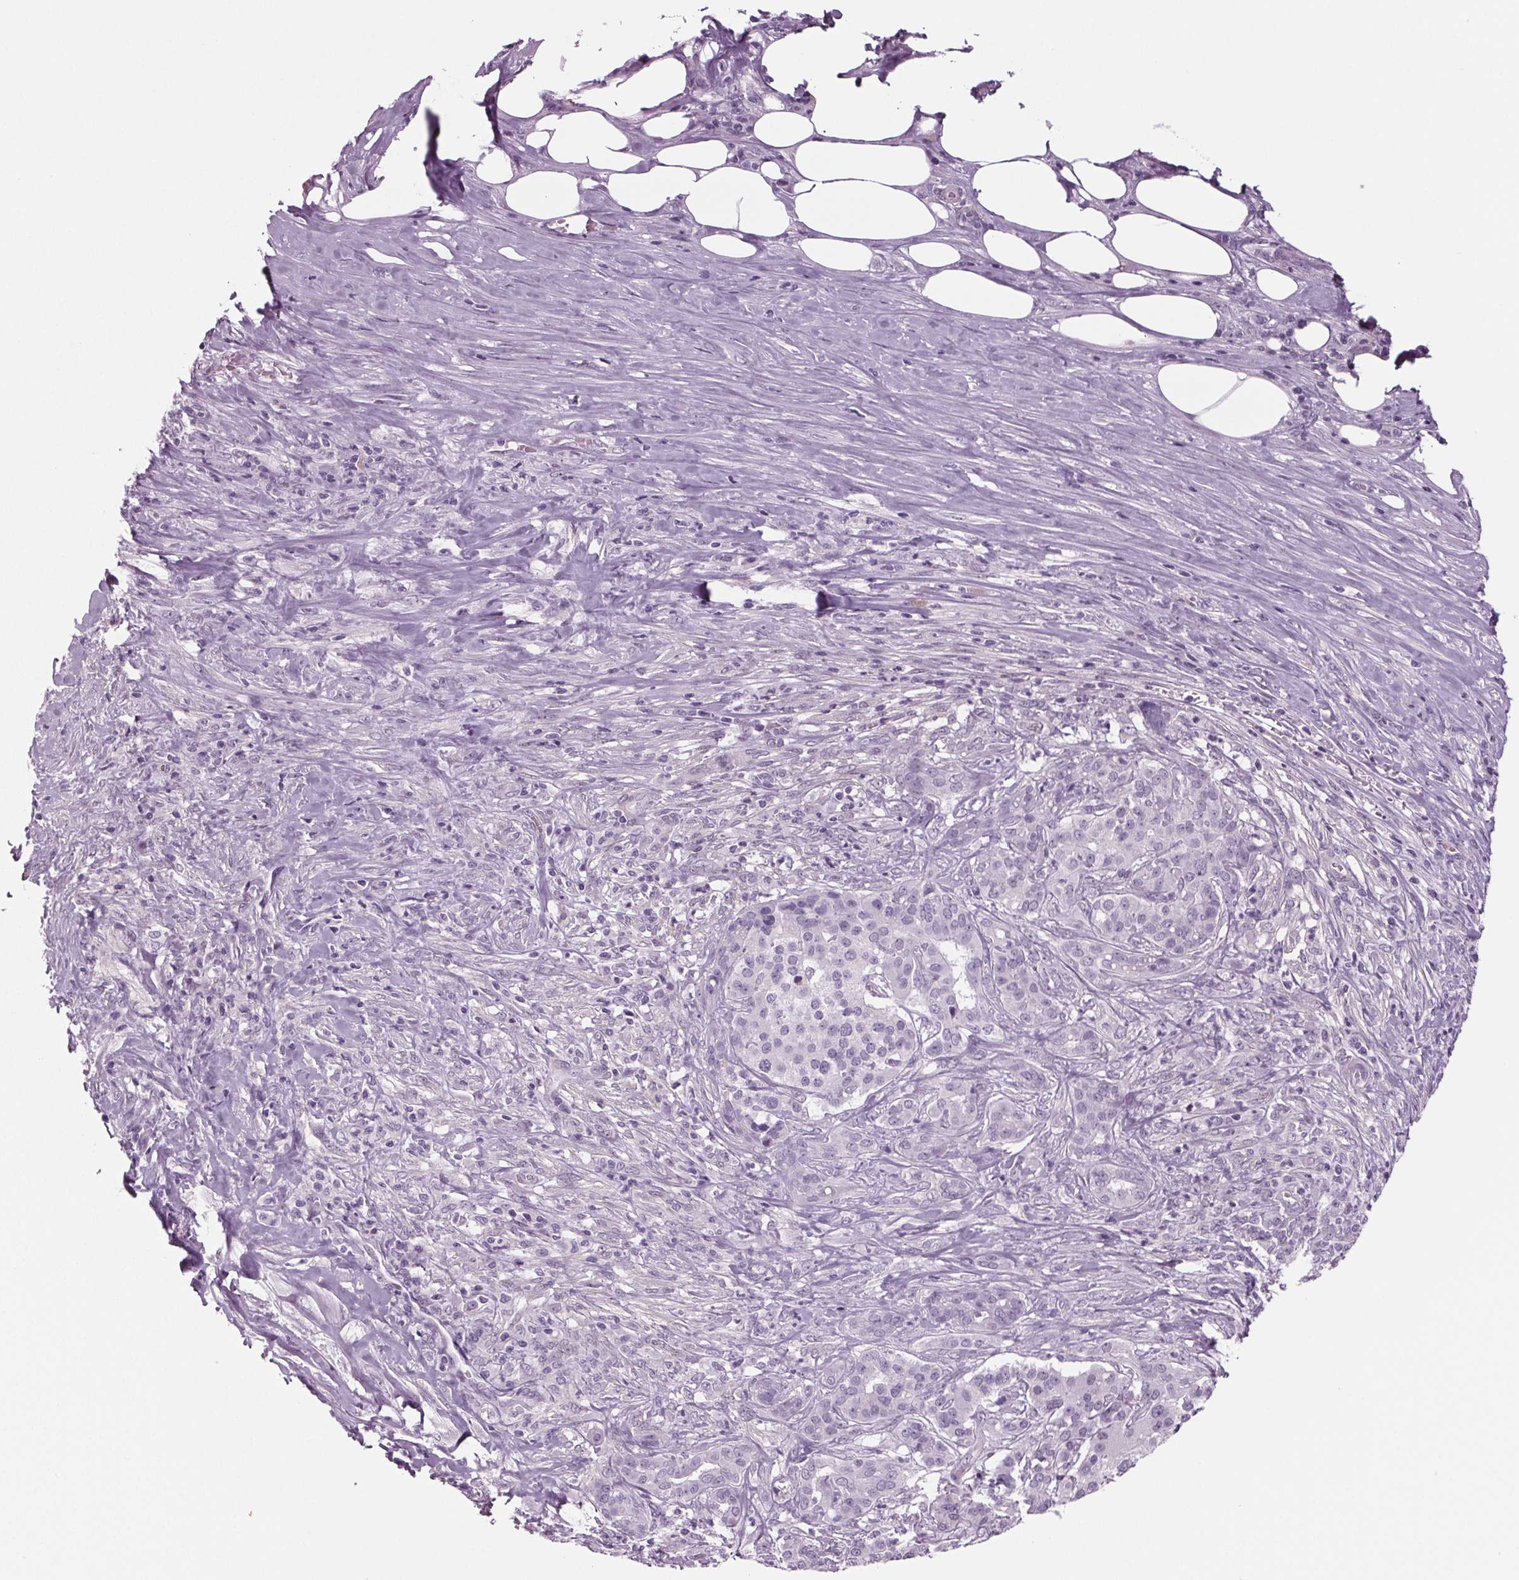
{"staining": {"intensity": "negative", "quantity": "none", "location": "none"}, "tissue": "pancreatic cancer", "cell_type": "Tumor cells", "image_type": "cancer", "snomed": [{"axis": "morphology", "description": "Normal tissue, NOS"}, {"axis": "morphology", "description": "Inflammation, NOS"}, {"axis": "morphology", "description": "Adenocarcinoma, NOS"}, {"axis": "topography", "description": "Pancreas"}], "caption": "Tumor cells show no significant protein staining in pancreatic cancer.", "gene": "BHLHE22", "patient": {"sex": "male", "age": 57}}